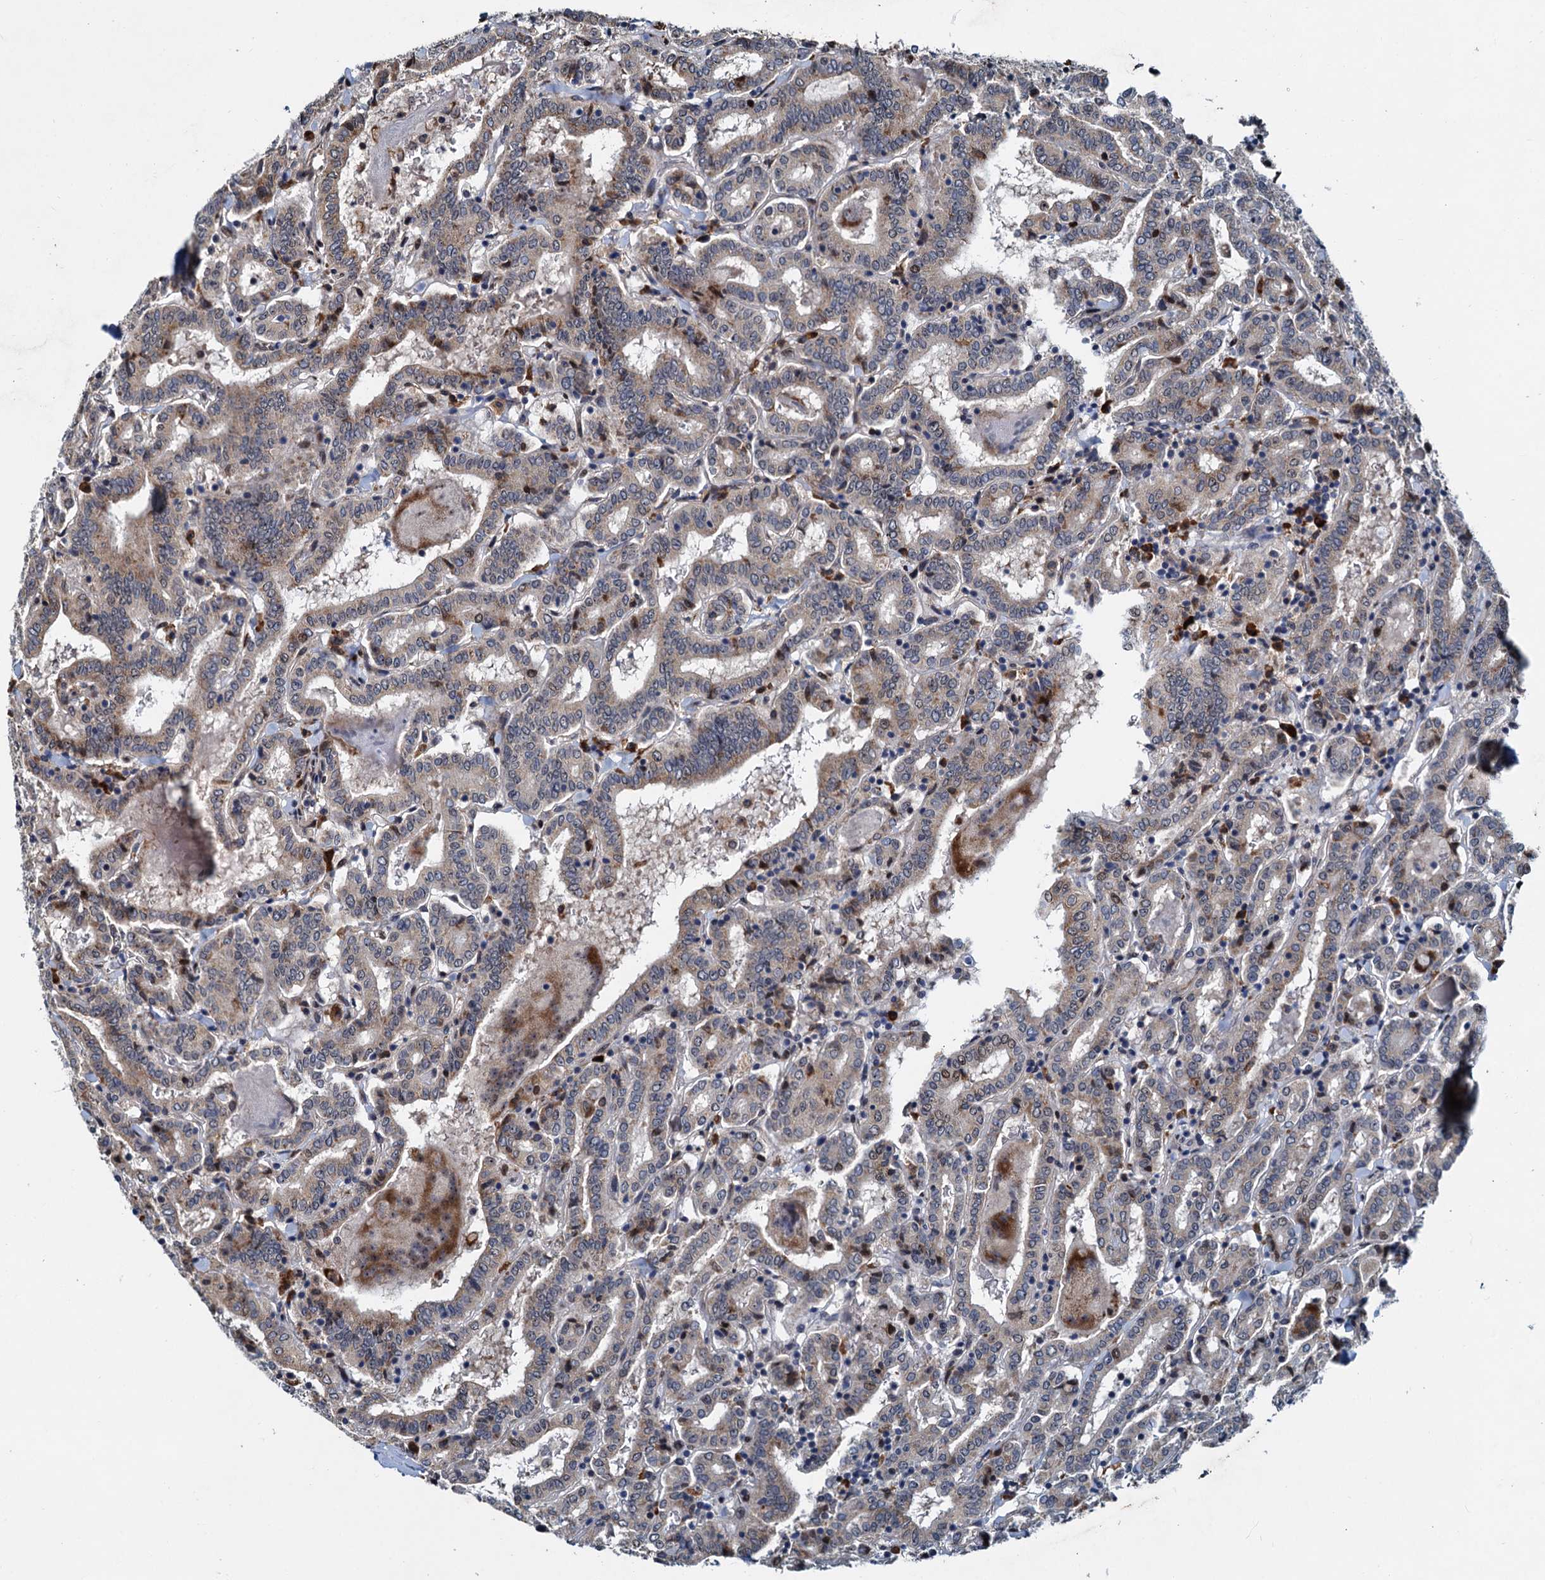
{"staining": {"intensity": "weak", "quantity": "25%-75%", "location": "cytoplasmic/membranous"}, "tissue": "thyroid cancer", "cell_type": "Tumor cells", "image_type": "cancer", "snomed": [{"axis": "morphology", "description": "Papillary adenocarcinoma, NOS"}, {"axis": "topography", "description": "Thyroid gland"}], "caption": "Immunohistochemistry of thyroid cancer (papillary adenocarcinoma) displays low levels of weak cytoplasmic/membranous expression in approximately 25%-75% of tumor cells.", "gene": "DNAJC21", "patient": {"sex": "female", "age": 72}}